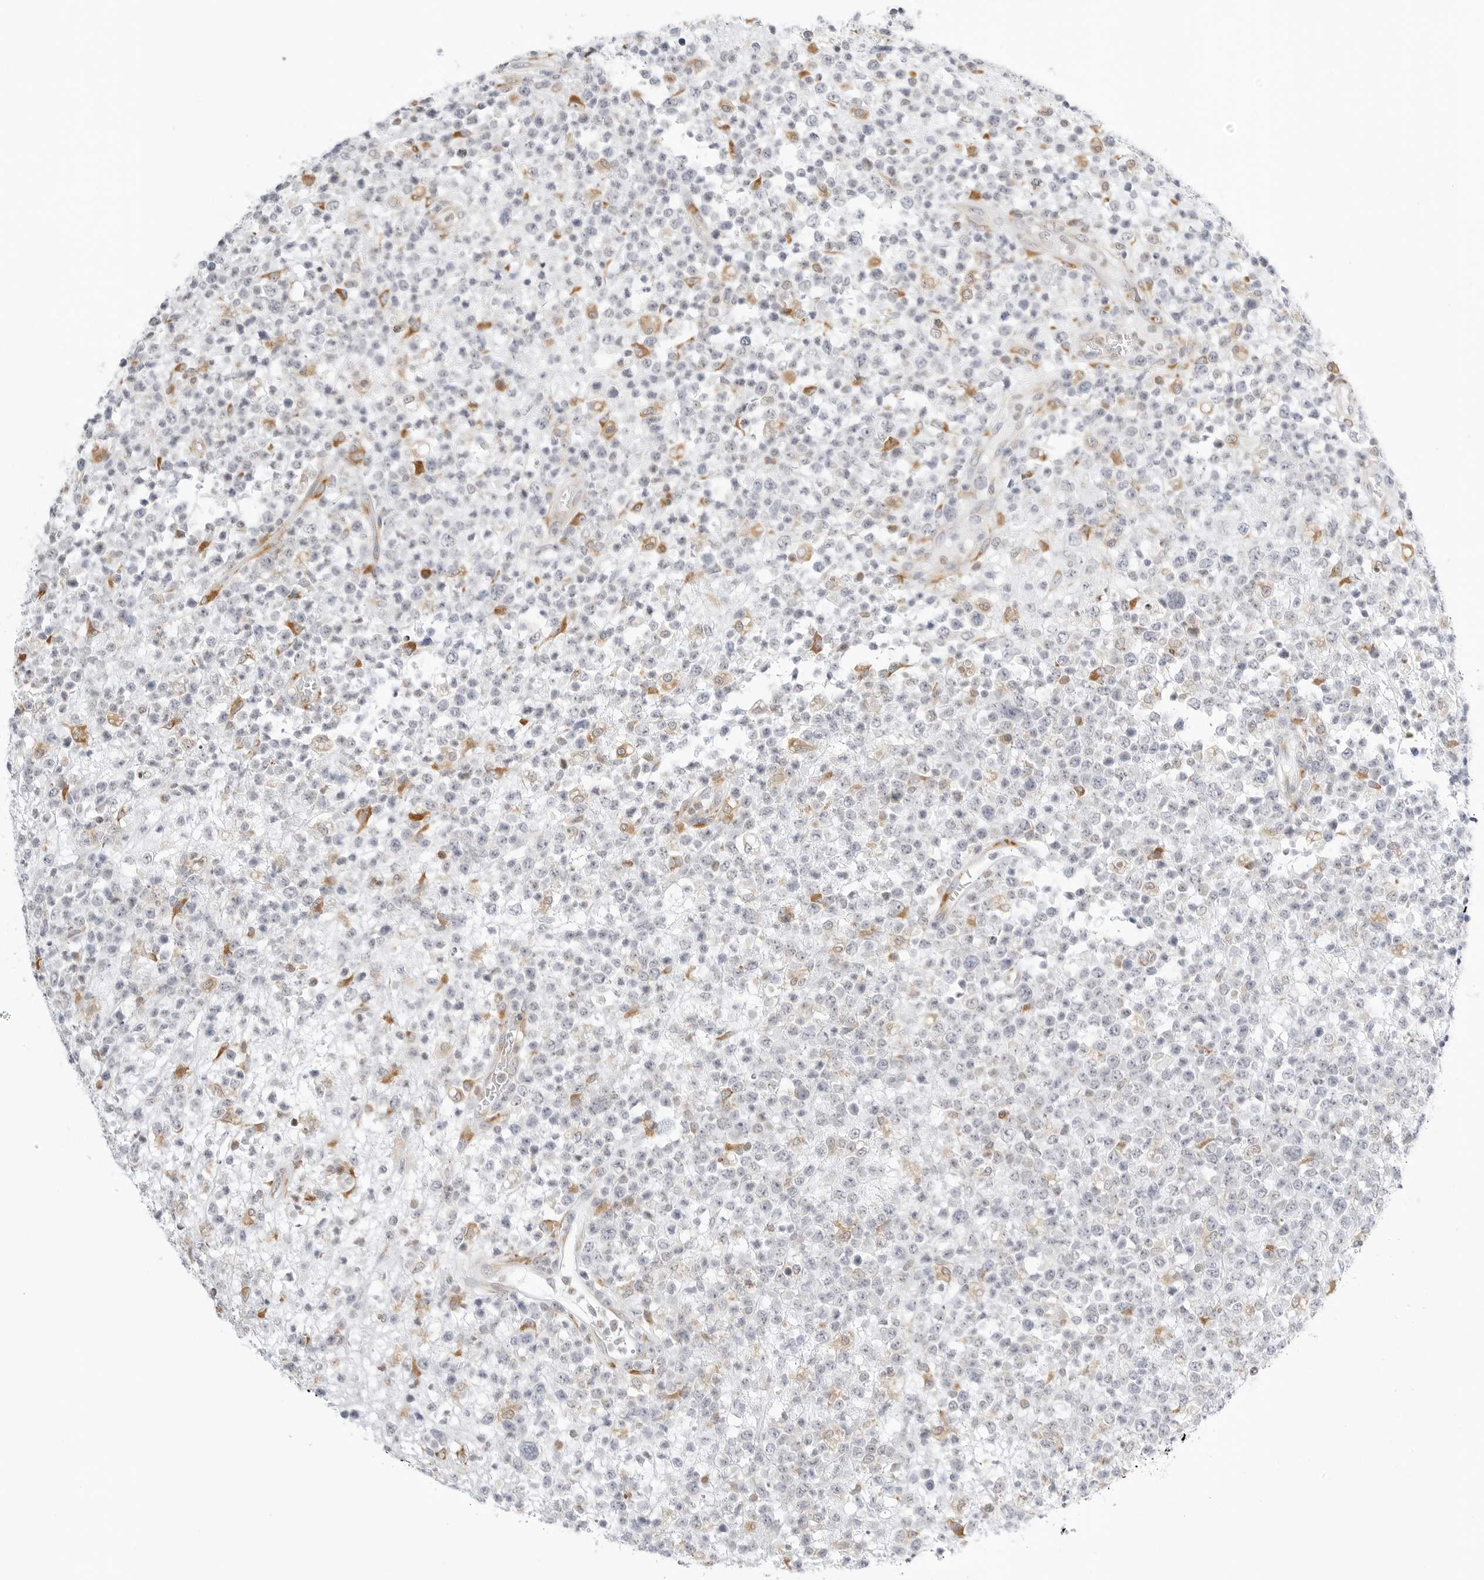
{"staining": {"intensity": "negative", "quantity": "none", "location": "none"}, "tissue": "lymphoma", "cell_type": "Tumor cells", "image_type": "cancer", "snomed": [{"axis": "morphology", "description": "Malignant lymphoma, non-Hodgkin's type, High grade"}, {"axis": "topography", "description": "Colon"}], "caption": "This is an immunohistochemistry (IHC) micrograph of human lymphoma. There is no expression in tumor cells.", "gene": "THEM4", "patient": {"sex": "female", "age": 53}}